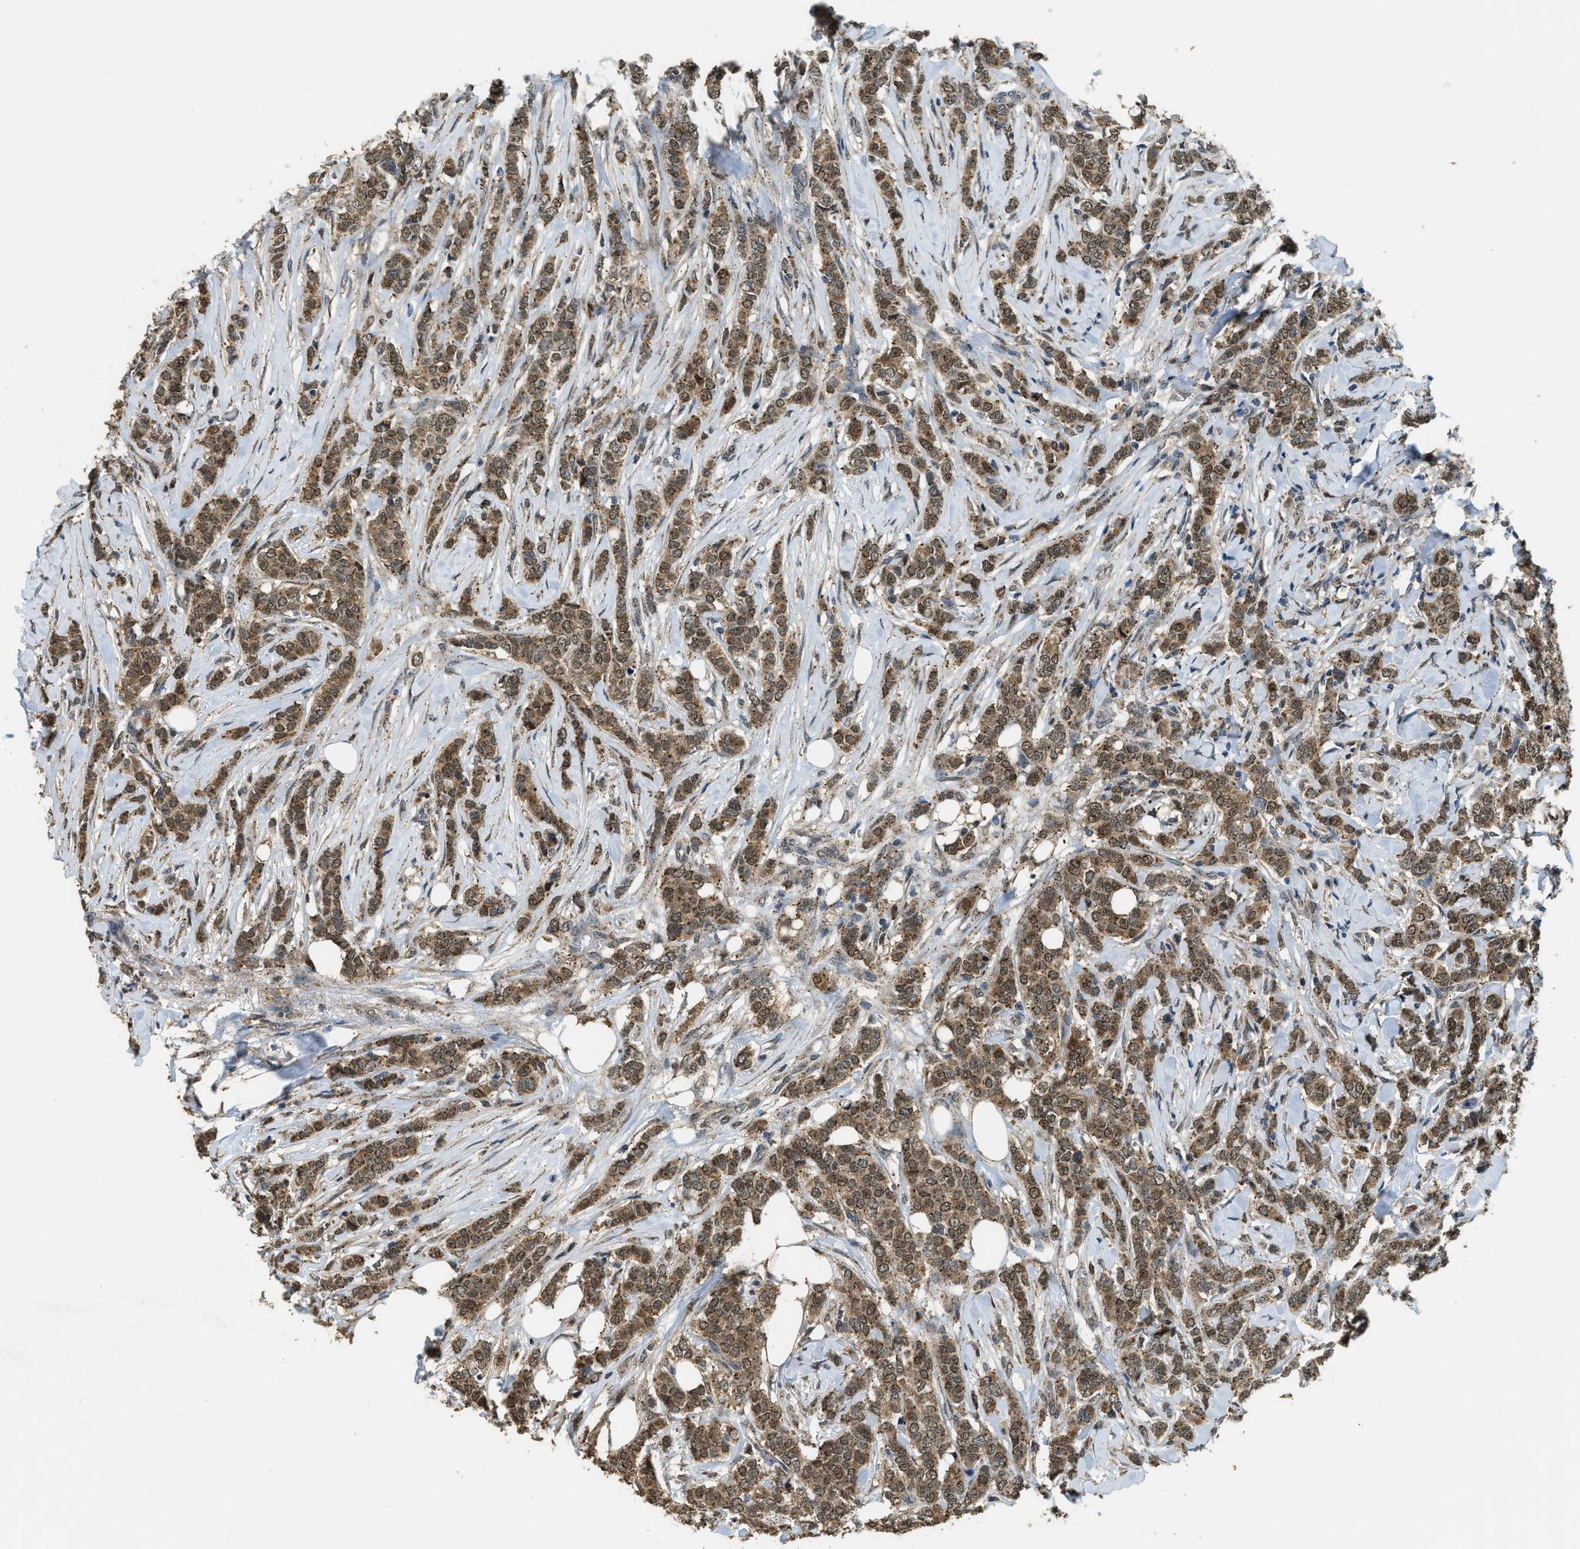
{"staining": {"intensity": "moderate", "quantity": ">75%", "location": "cytoplasmic/membranous"}, "tissue": "breast cancer", "cell_type": "Tumor cells", "image_type": "cancer", "snomed": [{"axis": "morphology", "description": "Lobular carcinoma"}, {"axis": "topography", "description": "Skin"}, {"axis": "topography", "description": "Breast"}], "caption": "DAB (3,3'-diaminobenzidine) immunohistochemical staining of human breast lobular carcinoma reveals moderate cytoplasmic/membranous protein positivity in approximately >75% of tumor cells.", "gene": "IPO7", "patient": {"sex": "female", "age": 46}}